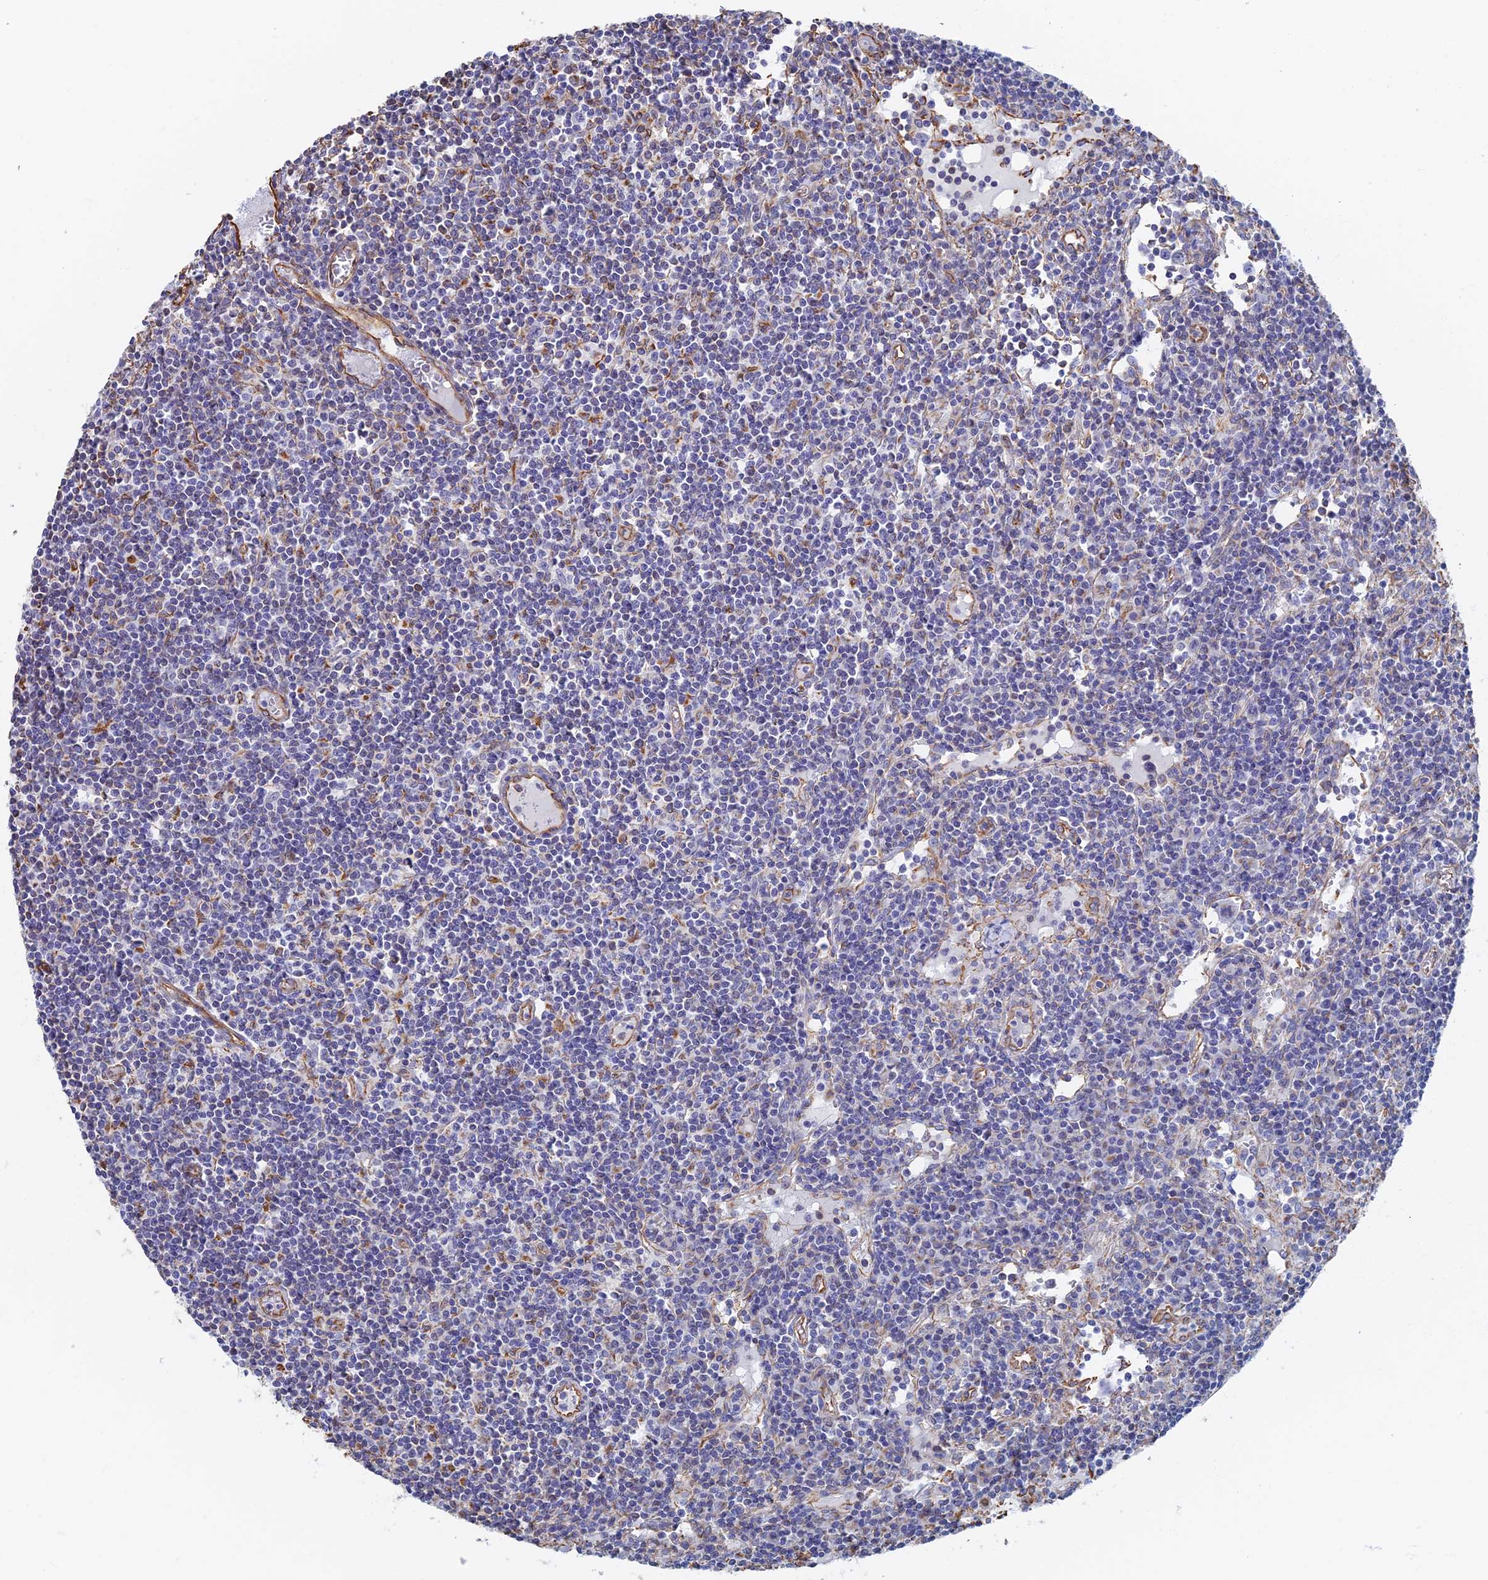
{"staining": {"intensity": "negative", "quantity": "none", "location": "none"}, "tissue": "lymph node", "cell_type": "Germinal center cells", "image_type": "normal", "snomed": [{"axis": "morphology", "description": "Normal tissue, NOS"}, {"axis": "topography", "description": "Lymph node"}], "caption": "Immunohistochemistry (IHC) histopathology image of normal lymph node: lymph node stained with DAB (3,3'-diaminobenzidine) displays no significant protein staining in germinal center cells. Nuclei are stained in blue.", "gene": "RMC1", "patient": {"sex": "female", "age": 55}}